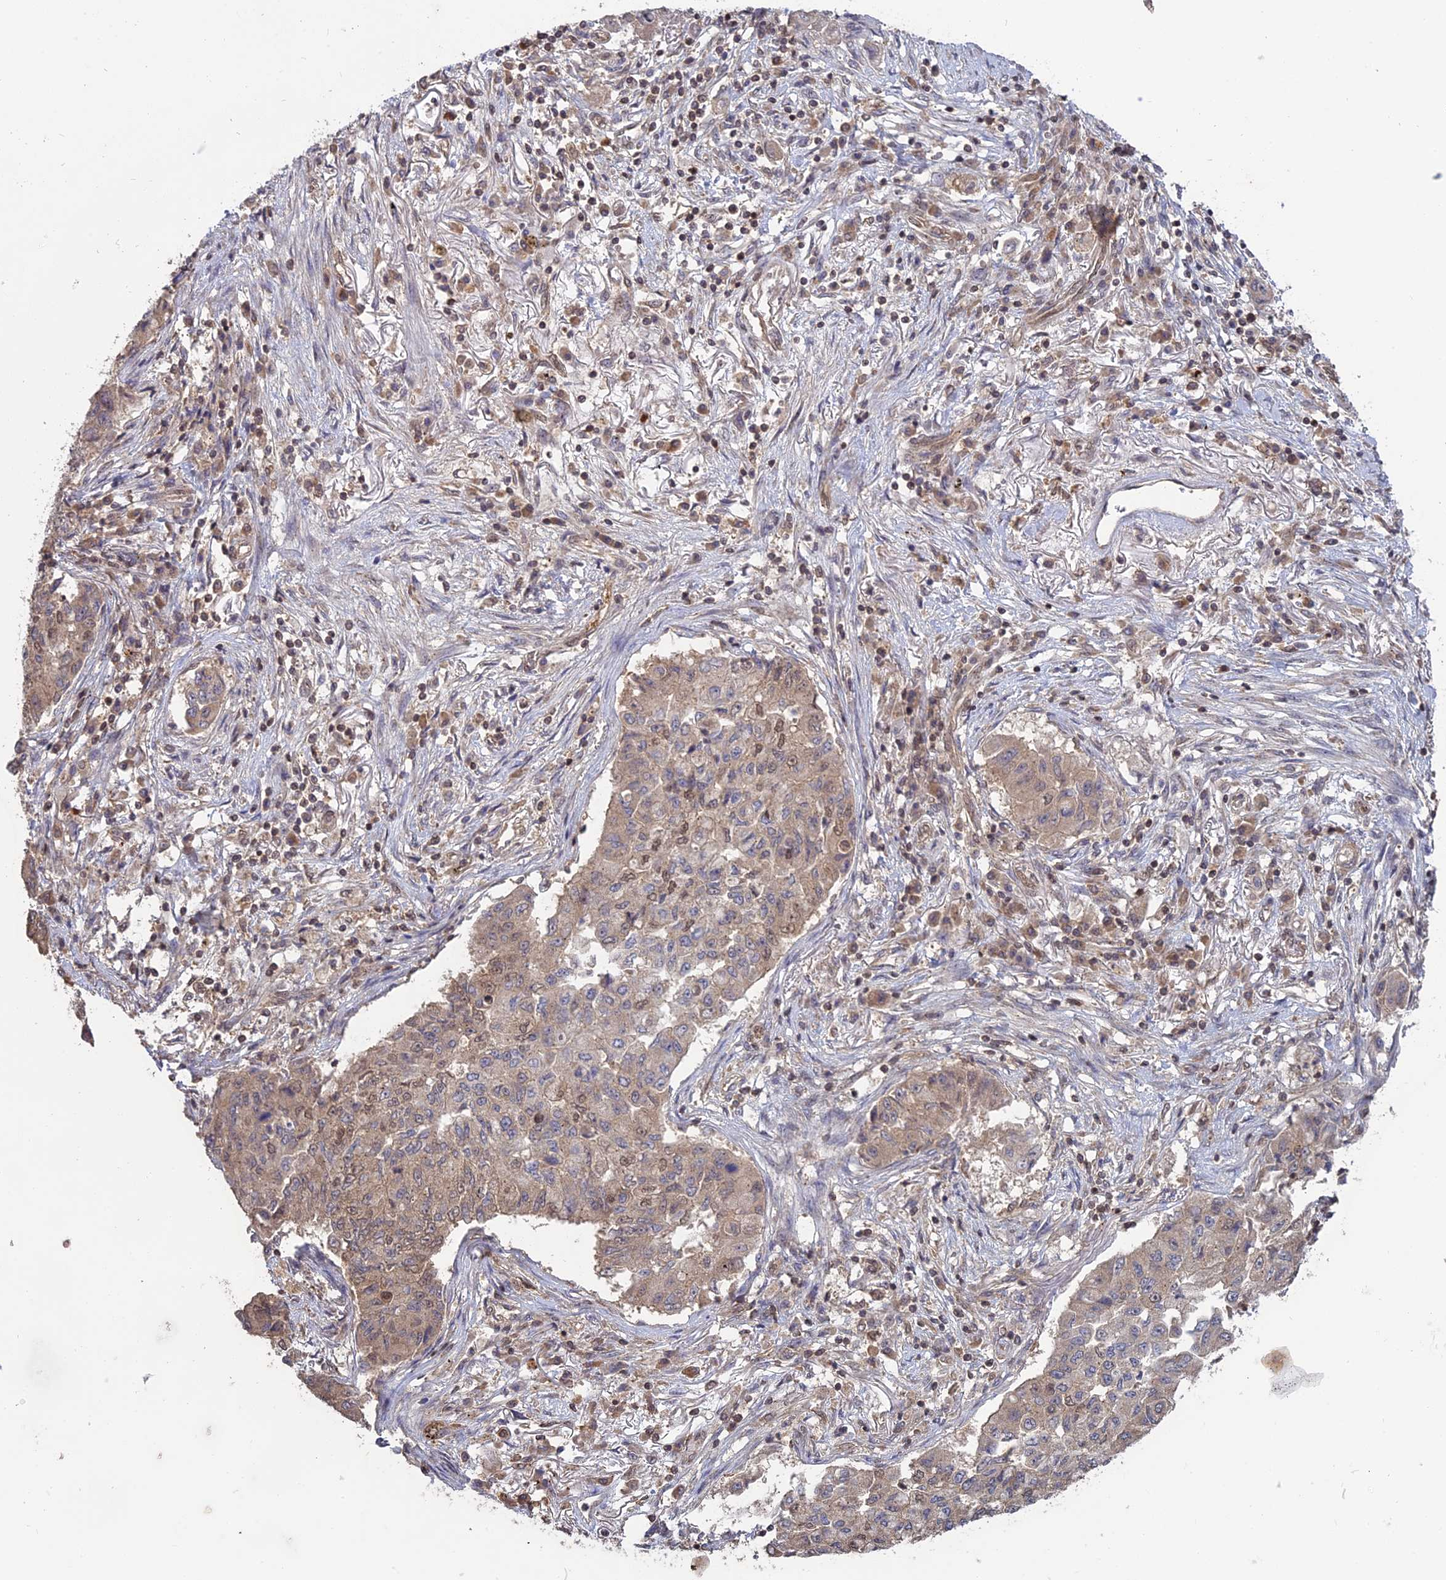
{"staining": {"intensity": "weak", "quantity": ">75%", "location": "cytoplasmic/membranous,nuclear"}, "tissue": "lung cancer", "cell_type": "Tumor cells", "image_type": "cancer", "snomed": [{"axis": "morphology", "description": "Squamous cell carcinoma, NOS"}, {"axis": "topography", "description": "Lung"}], "caption": "A histopathology image of lung squamous cell carcinoma stained for a protein displays weak cytoplasmic/membranous and nuclear brown staining in tumor cells.", "gene": "PKIG", "patient": {"sex": "male", "age": 74}}